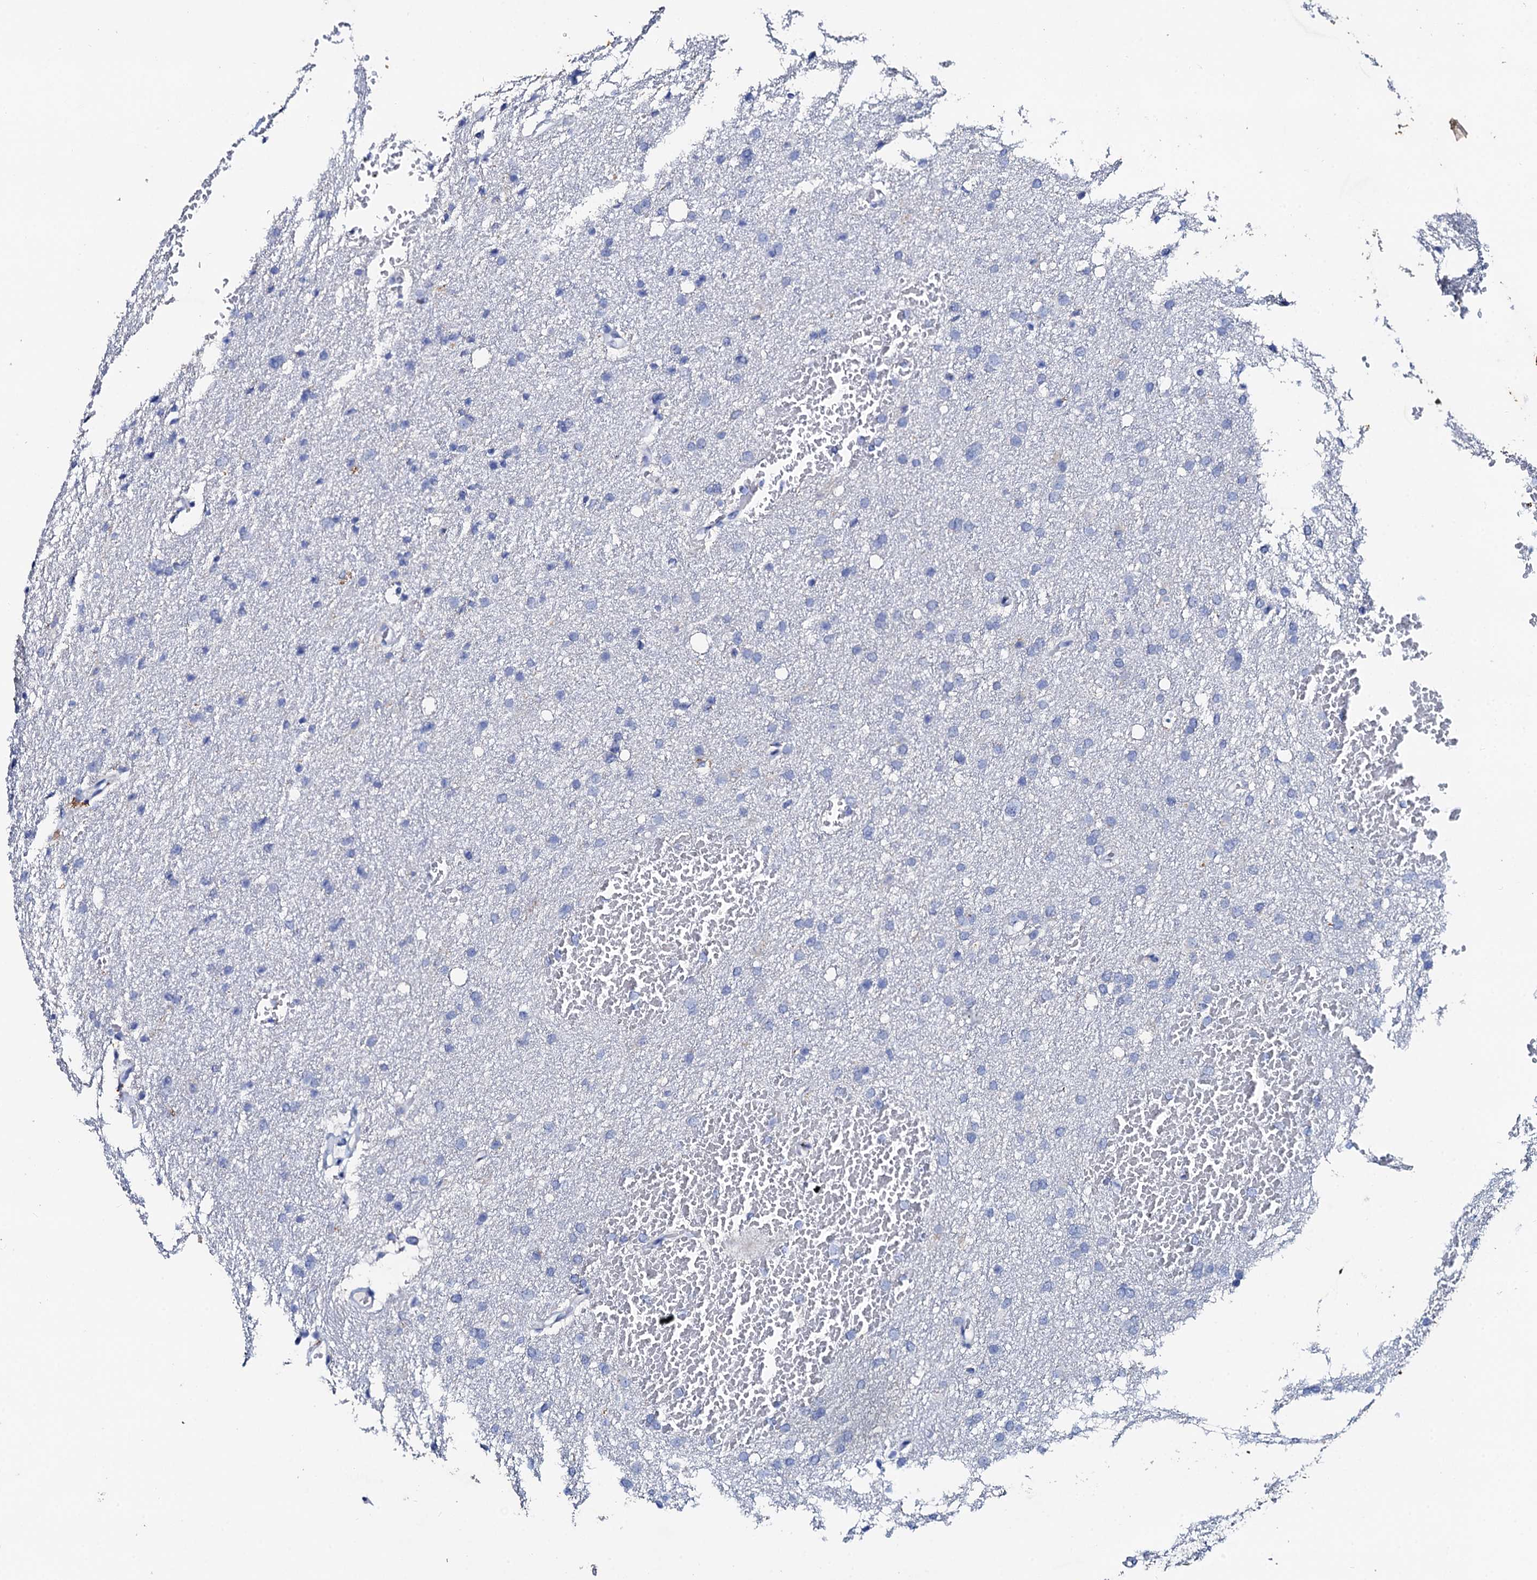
{"staining": {"intensity": "negative", "quantity": "none", "location": "none"}, "tissue": "glioma", "cell_type": "Tumor cells", "image_type": "cancer", "snomed": [{"axis": "morphology", "description": "Glioma, malignant, High grade"}, {"axis": "topography", "description": "Cerebral cortex"}], "caption": "Immunohistochemical staining of human high-grade glioma (malignant) exhibits no significant expression in tumor cells.", "gene": "GLB1L3", "patient": {"sex": "female", "age": 36}}